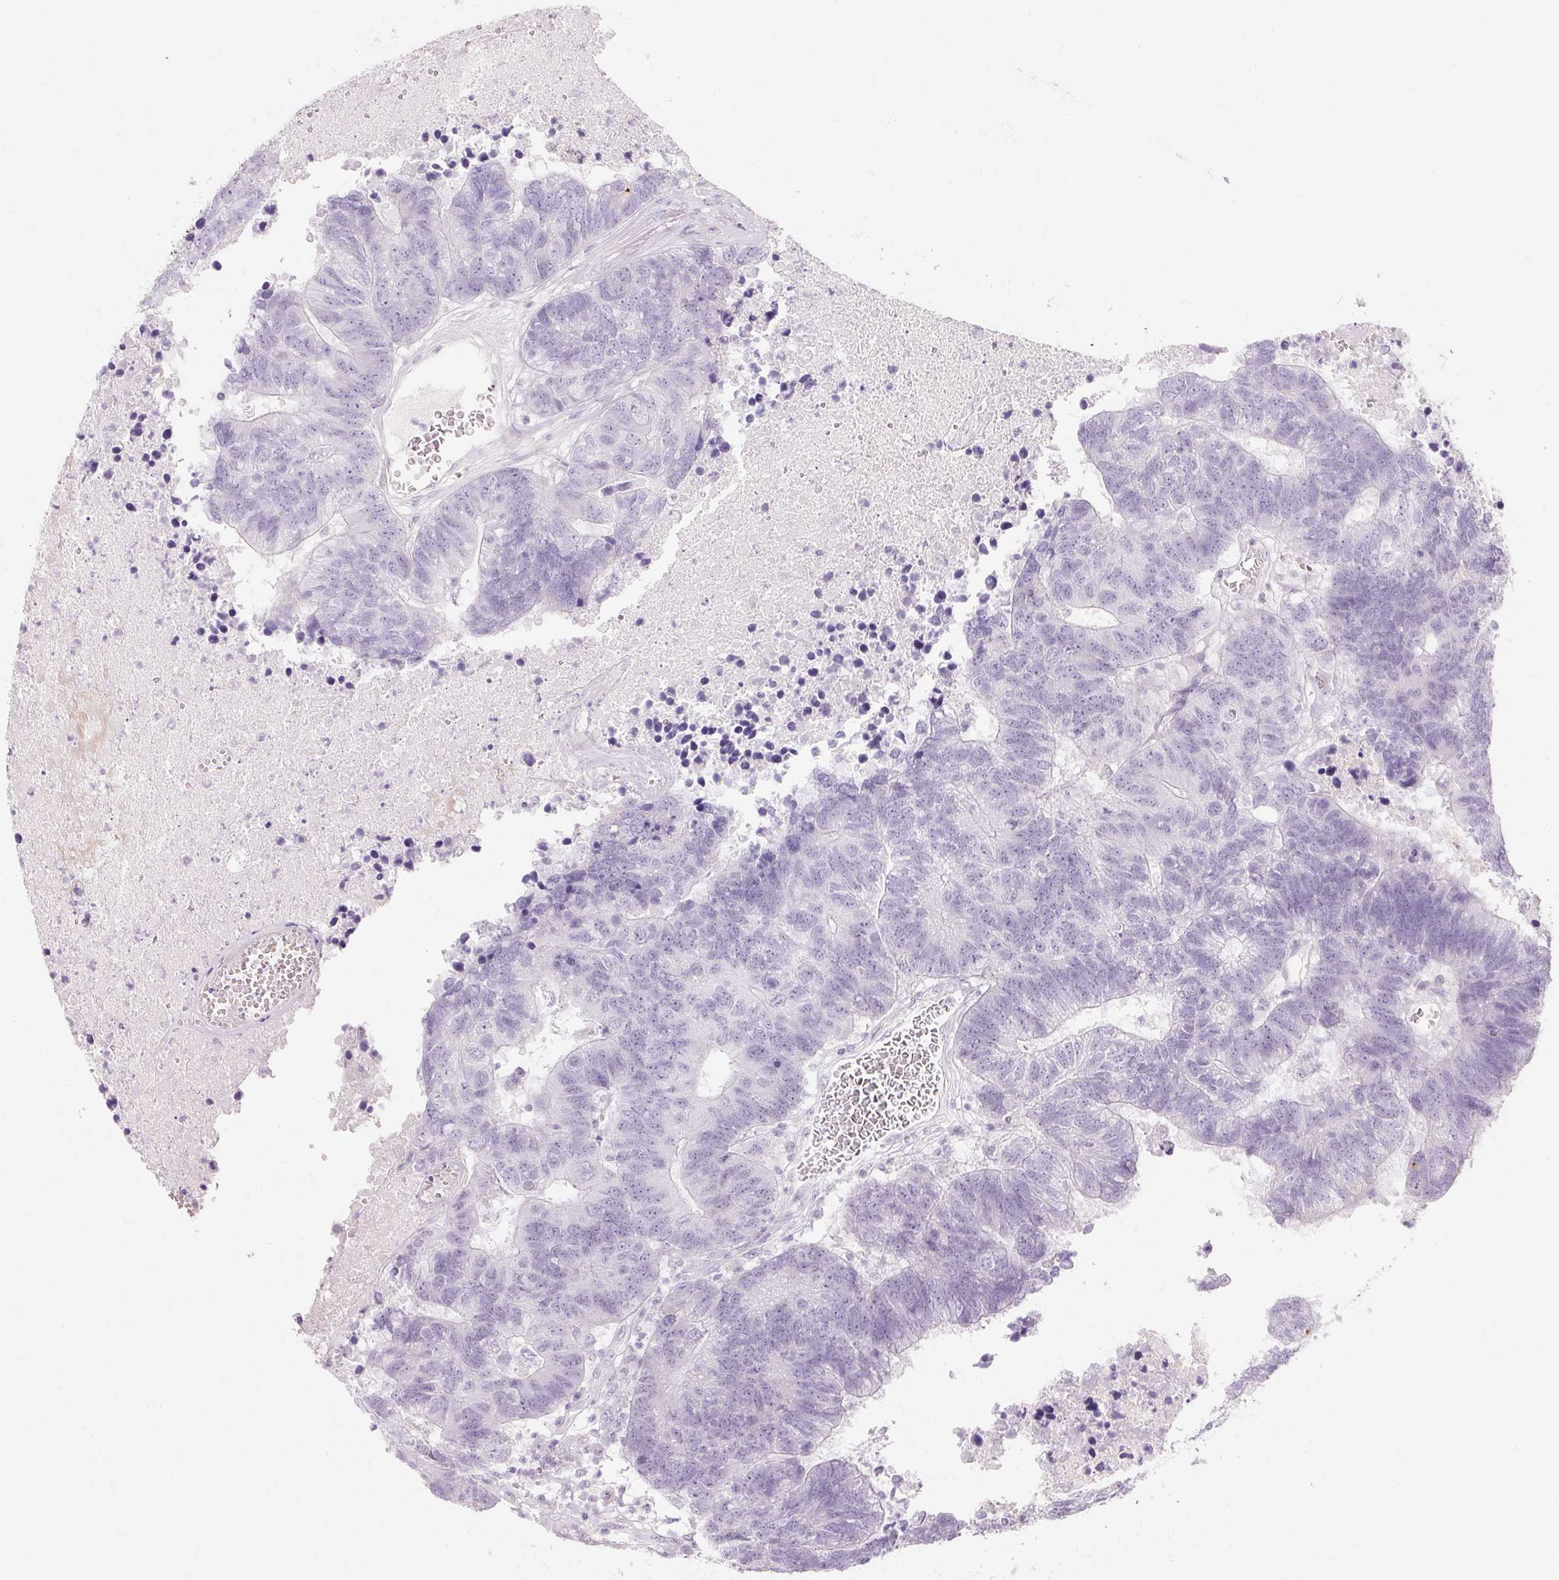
{"staining": {"intensity": "negative", "quantity": "none", "location": "none"}, "tissue": "colorectal cancer", "cell_type": "Tumor cells", "image_type": "cancer", "snomed": [{"axis": "morphology", "description": "Adenocarcinoma, NOS"}, {"axis": "topography", "description": "Colon"}], "caption": "Adenocarcinoma (colorectal) stained for a protein using immunohistochemistry reveals no staining tumor cells.", "gene": "NFE2L3", "patient": {"sex": "female", "age": 48}}